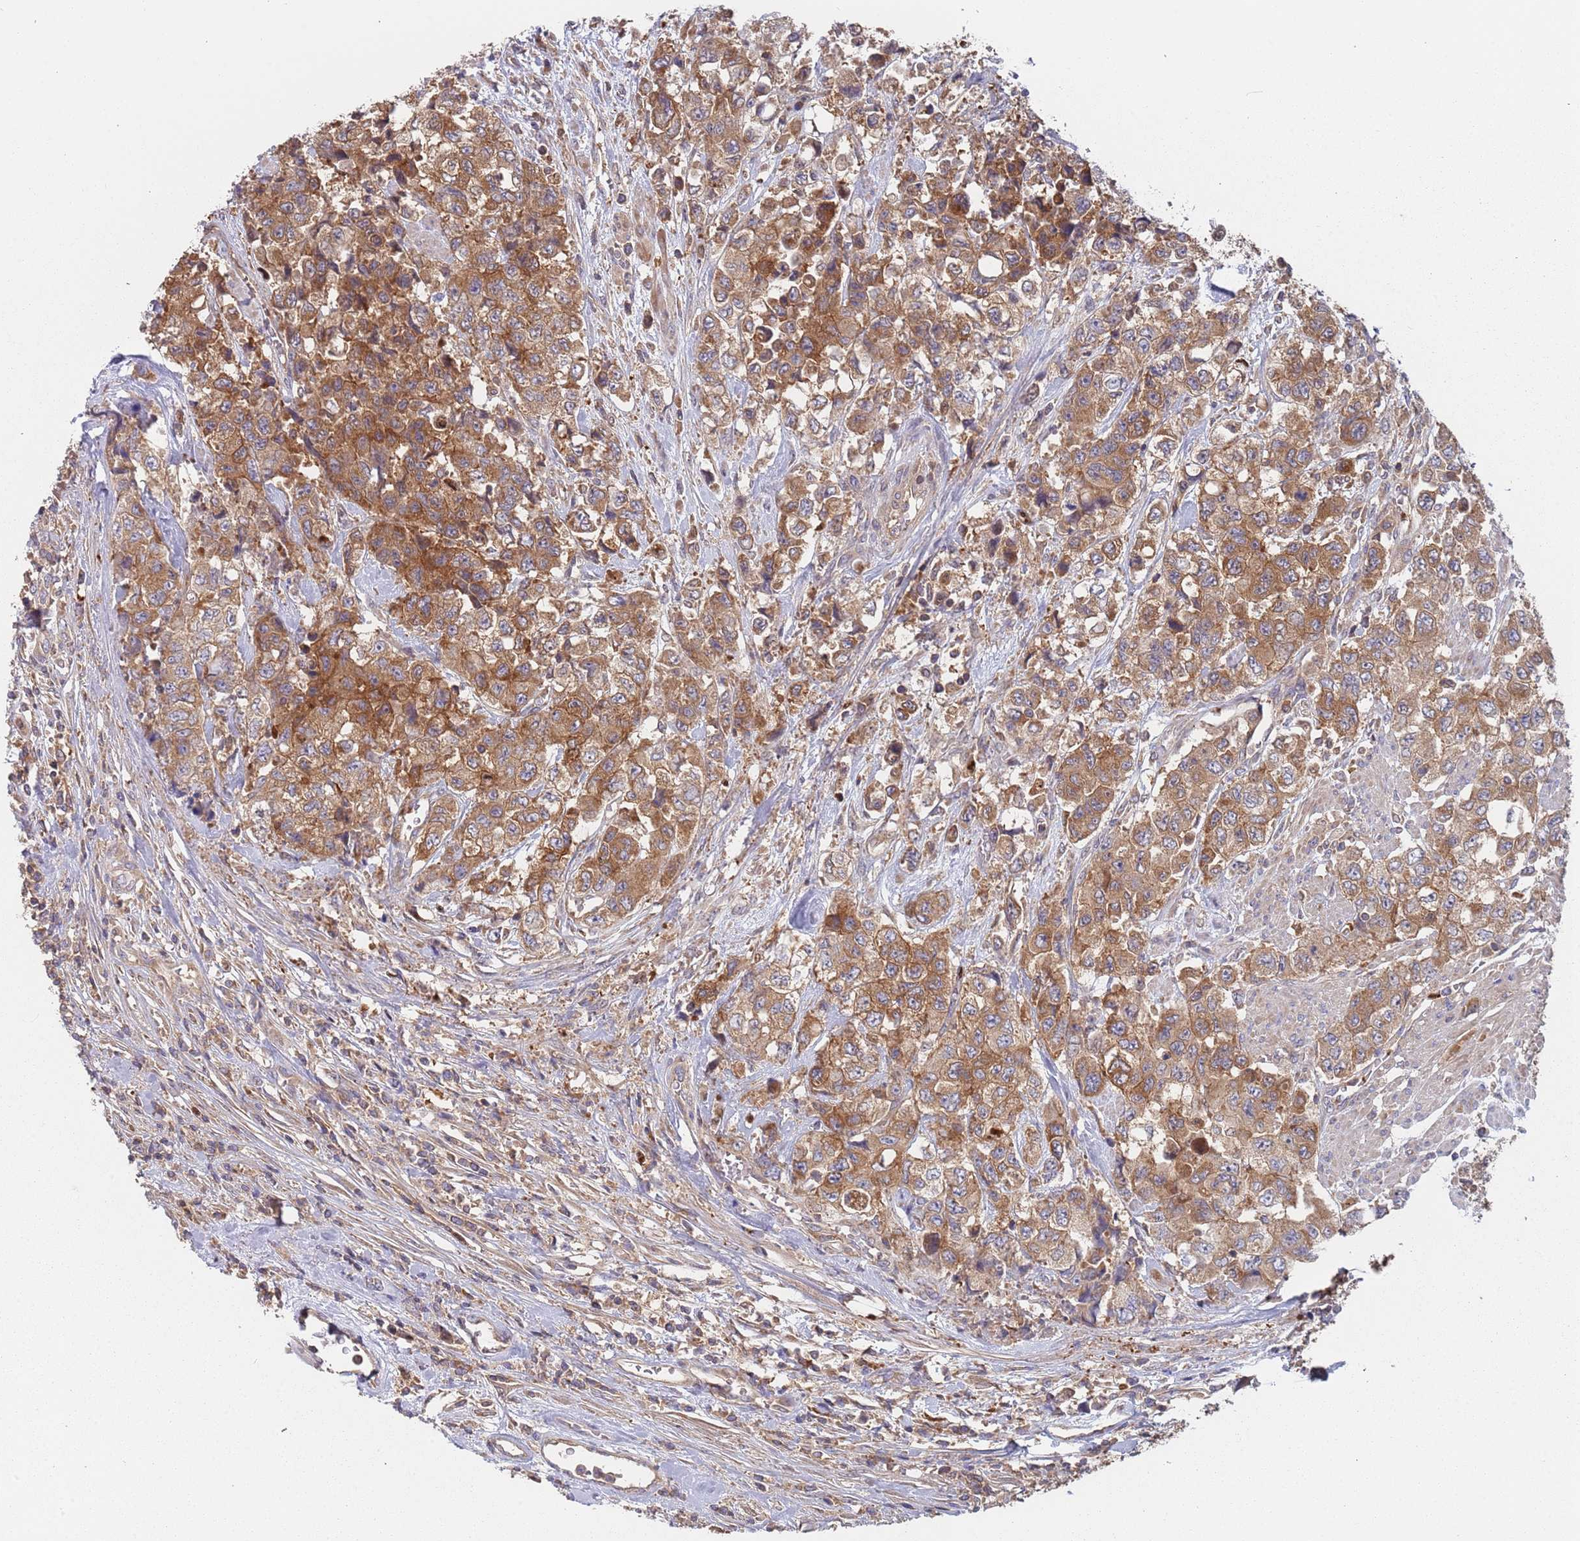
{"staining": {"intensity": "moderate", "quantity": ">75%", "location": "cytoplasmic/membranous"}, "tissue": "urothelial cancer", "cell_type": "Tumor cells", "image_type": "cancer", "snomed": [{"axis": "morphology", "description": "Urothelial carcinoma, High grade"}, {"axis": "topography", "description": "Urinary bladder"}], "caption": "Urothelial cancer was stained to show a protein in brown. There is medium levels of moderate cytoplasmic/membranous staining in approximately >75% of tumor cells. The staining was performed using DAB (3,3'-diaminobenzidine), with brown indicating positive protein expression. Nuclei are stained blue with hematoxylin.", "gene": "GDI2", "patient": {"sex": "female", "age": 78}}